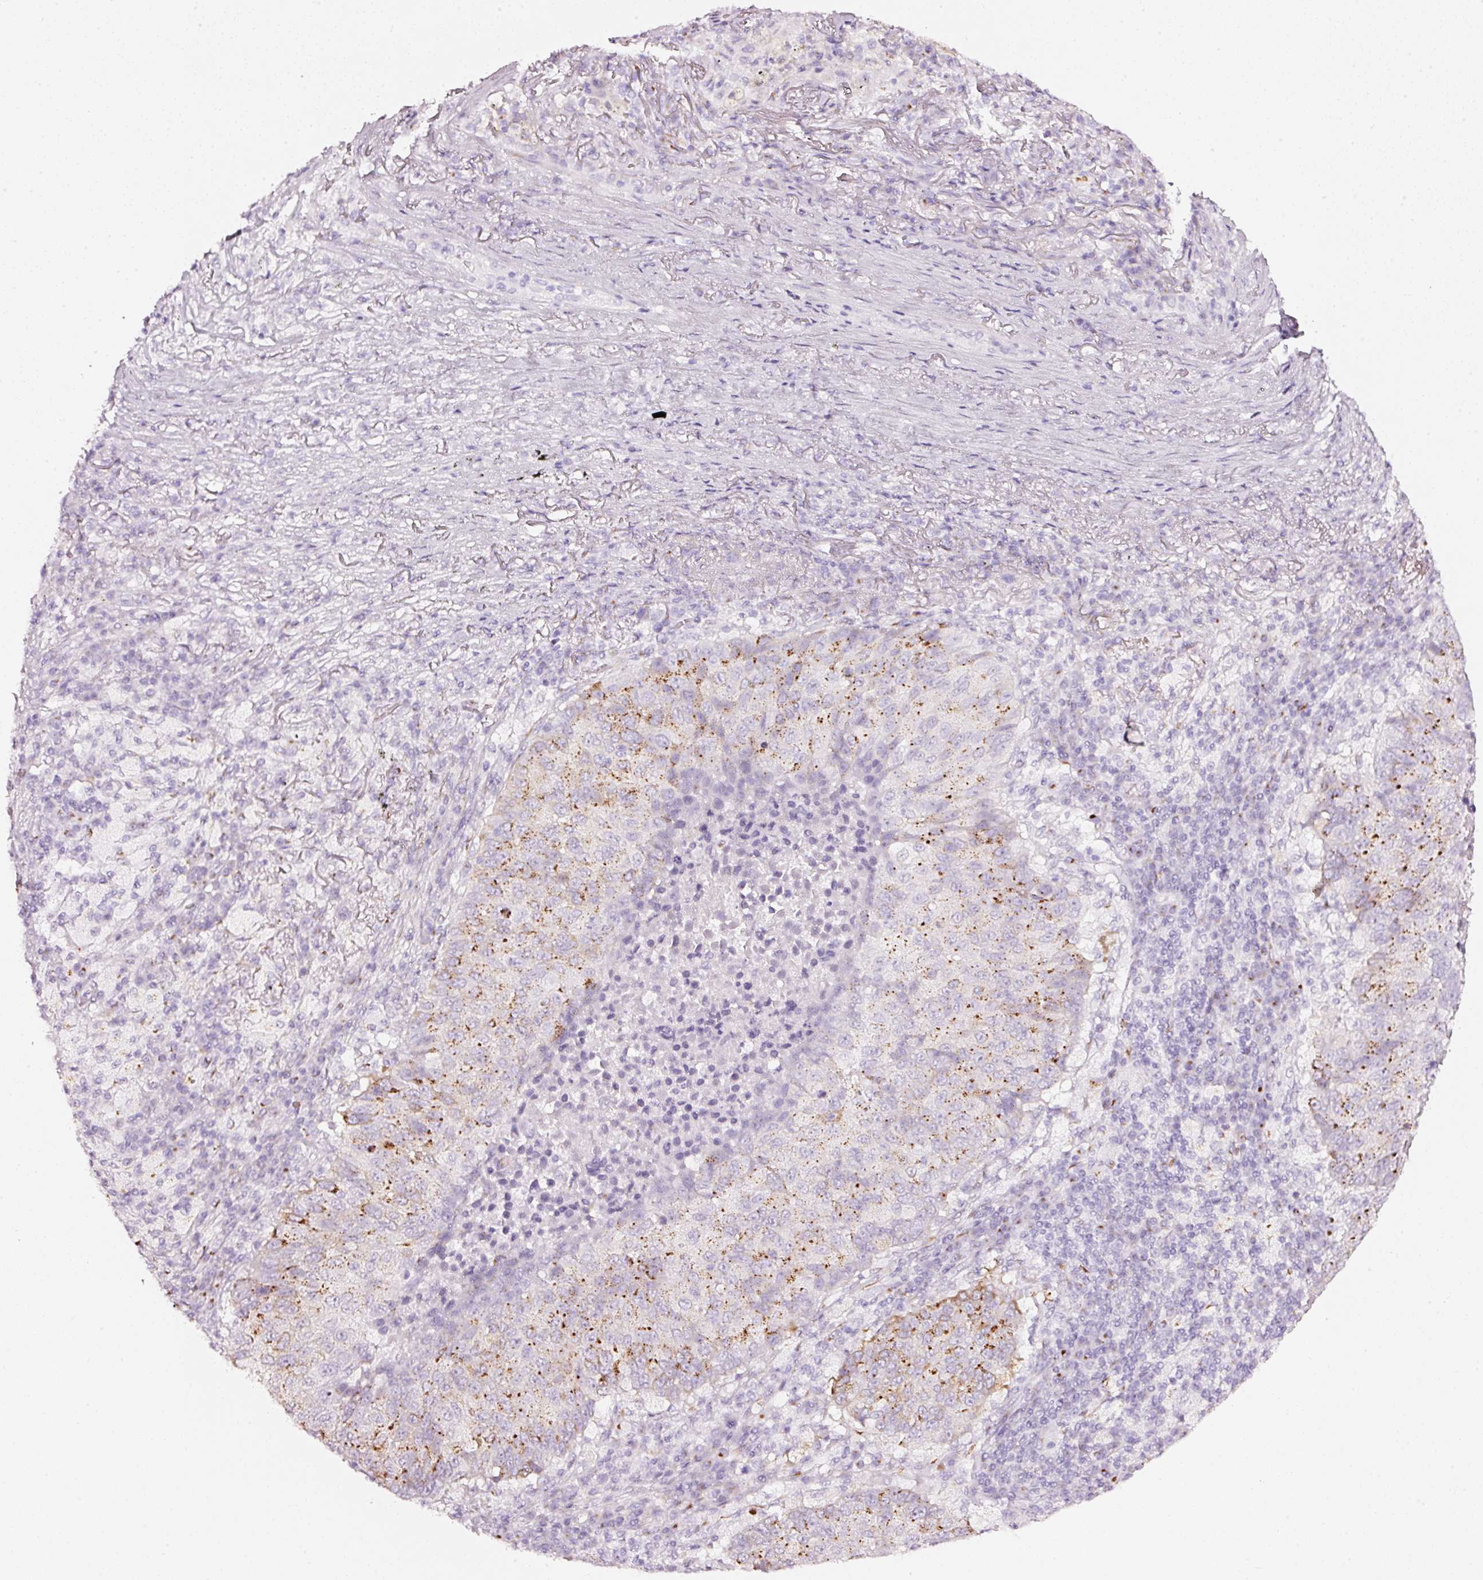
{"staining": {"intensity": "moderate", "quantity": ">75%", "location": "cytoplasmic/membranous"}, "tissue": "lung cancer", "cell_type": "Tumor cells", "image_type": "cancer", "snomed": [{"axis": "morphology", "description": "Squamous cell carcinoma, NOS"}, {"axis": "topography", "description": "Lung"}], "caption": "Moderate cytoplasmic/membranous staining for a protein is present in approximately >75% of tumor cells of lung squamous cell carcinoma using immunohistochemistry (IHC).", "gene": "SDF4", "patient": {"sex": "male", "age": 73}}